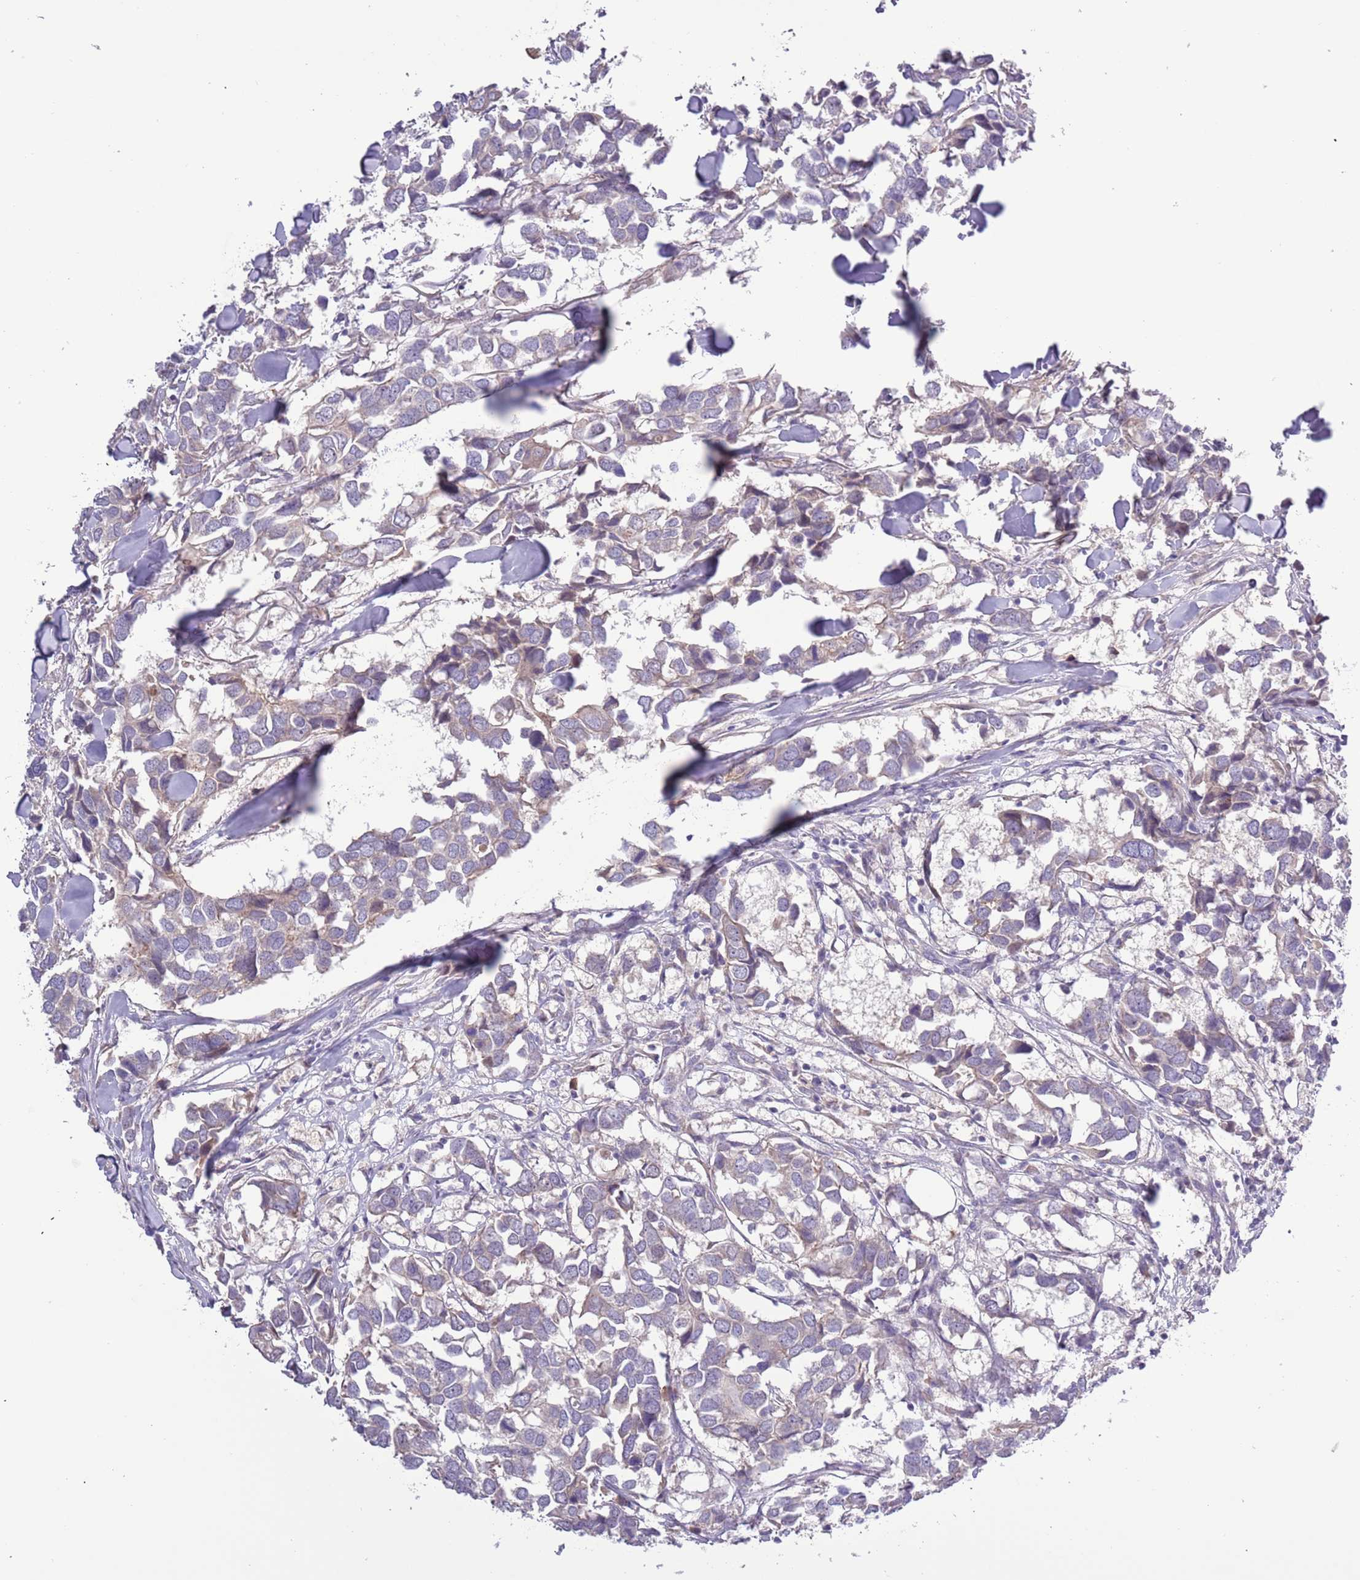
{"staining": {"intensity": "weak", "quantity": "<25%", "location": "cytoplasmic/membranous"}, "tissue": "breast cancer", "cell_type": "Tumor cells", "image_type": "cancer", "snomed": [{"axis": "morphology", "description": "Duct carcinoma"}, {"axis": "topography", "description": "Breast"}], "caption": "Tumor cells show no significant protein expression in breast cancer (infiltrating ductal carcinoma).", "gene": "SHROOM3", "patient": {"sex": "female", "age": 83}}